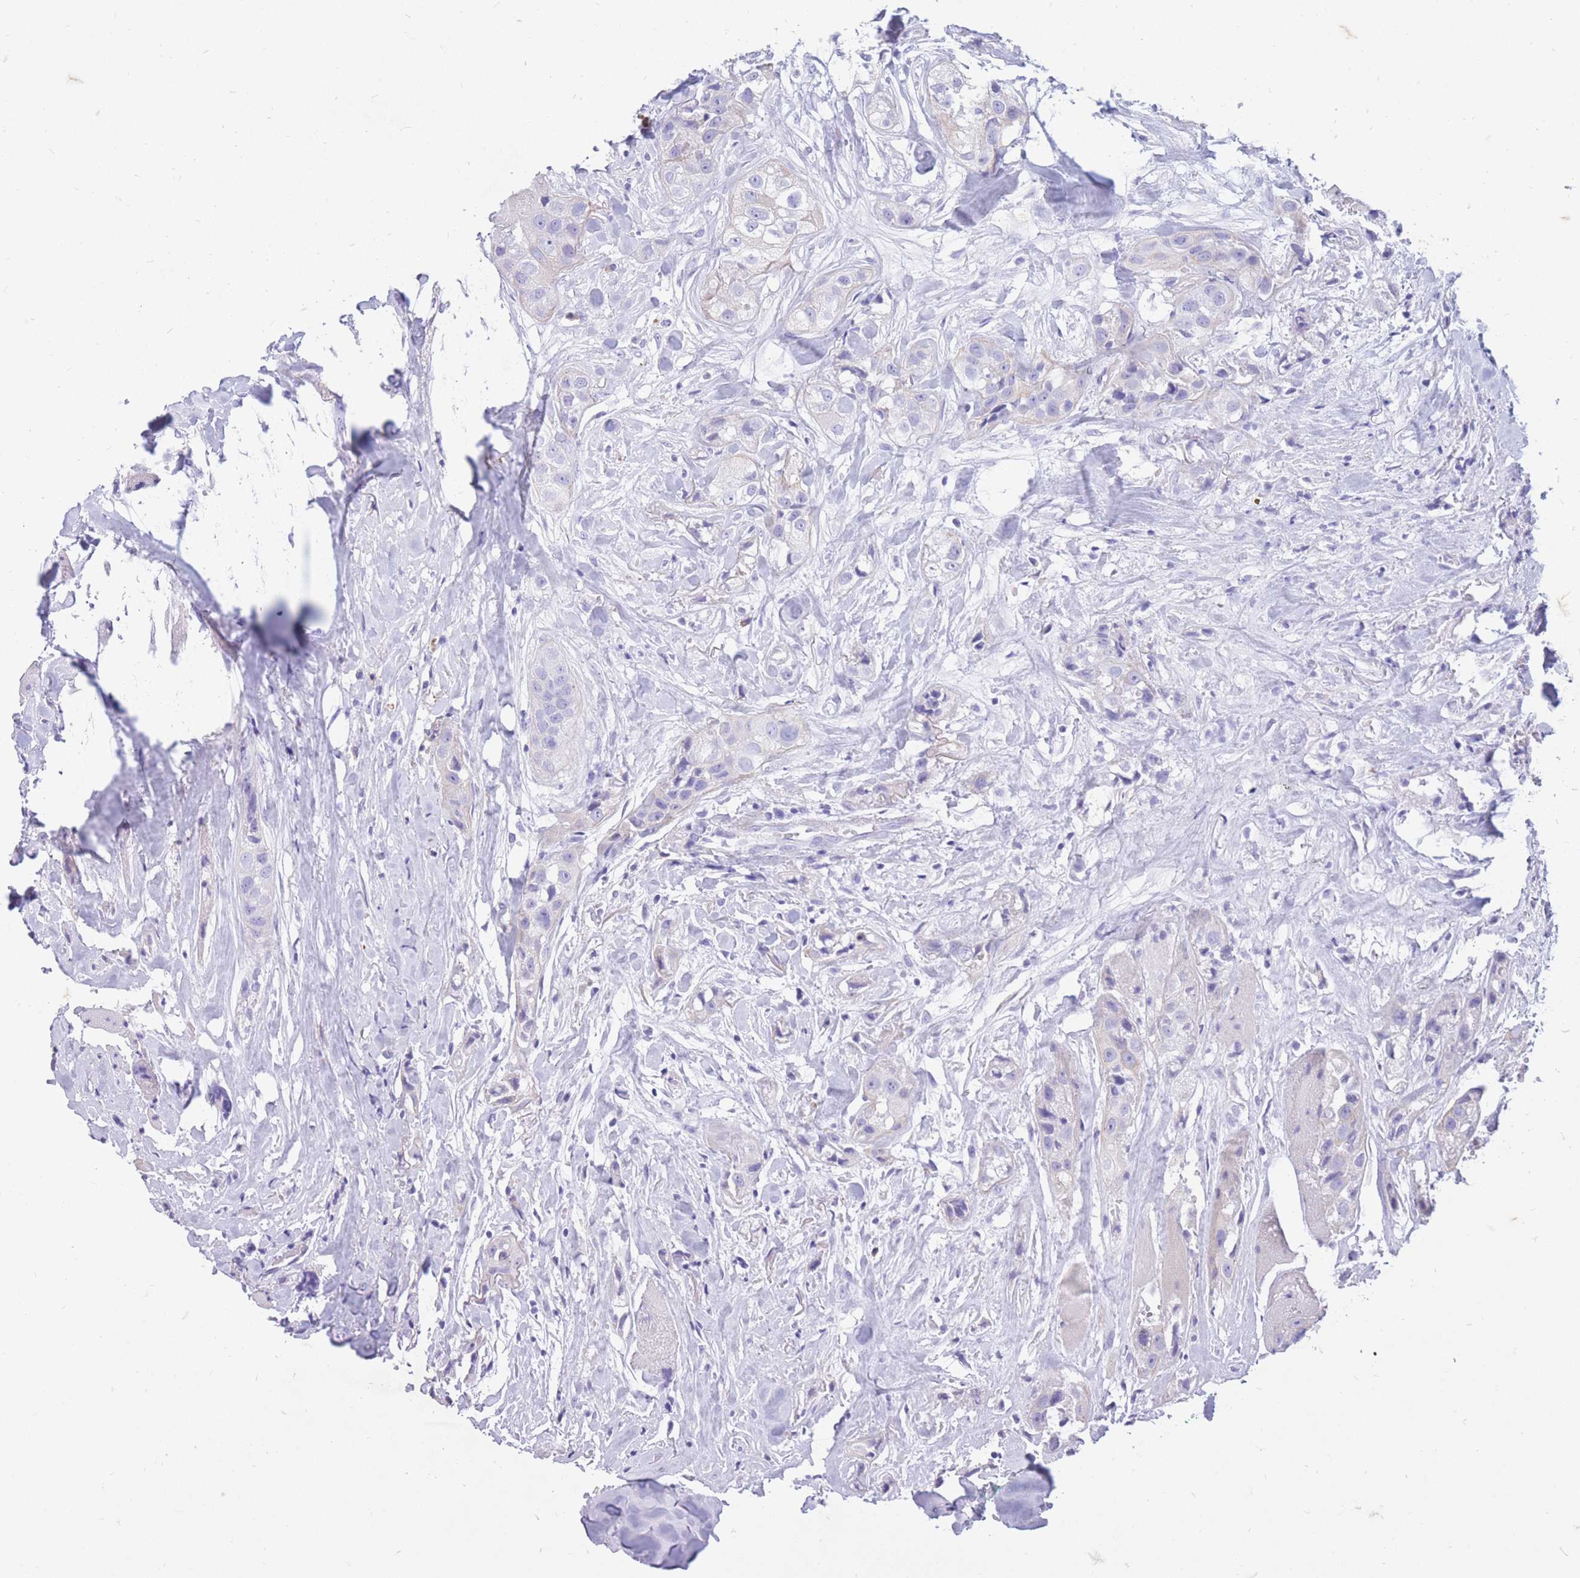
{"staining": {"intensity": "negative", "quantity": "none", "location": "none"}, "tissue": "head and neck cancer", "cell_type": "Tumor cells", "image_type": "cancer", "snomed": [{"axis": "morphology", "description": "Normal tissue, NOS"}, {"axis": "morphology", "description": "Squamous cell carcinoma, NOS"}, {"axis": "topography", "description": "Skeletal muscle"}, {"axis": "topography", "description": "Head-Neck"}], "caption": "The immunohistochemistry (IHC) histopathology image has no significant positivity in tumor cells of head and neck cancer tissue.", "gene": "ZFP37", "patient": {"sex": "male", "age": 51}}